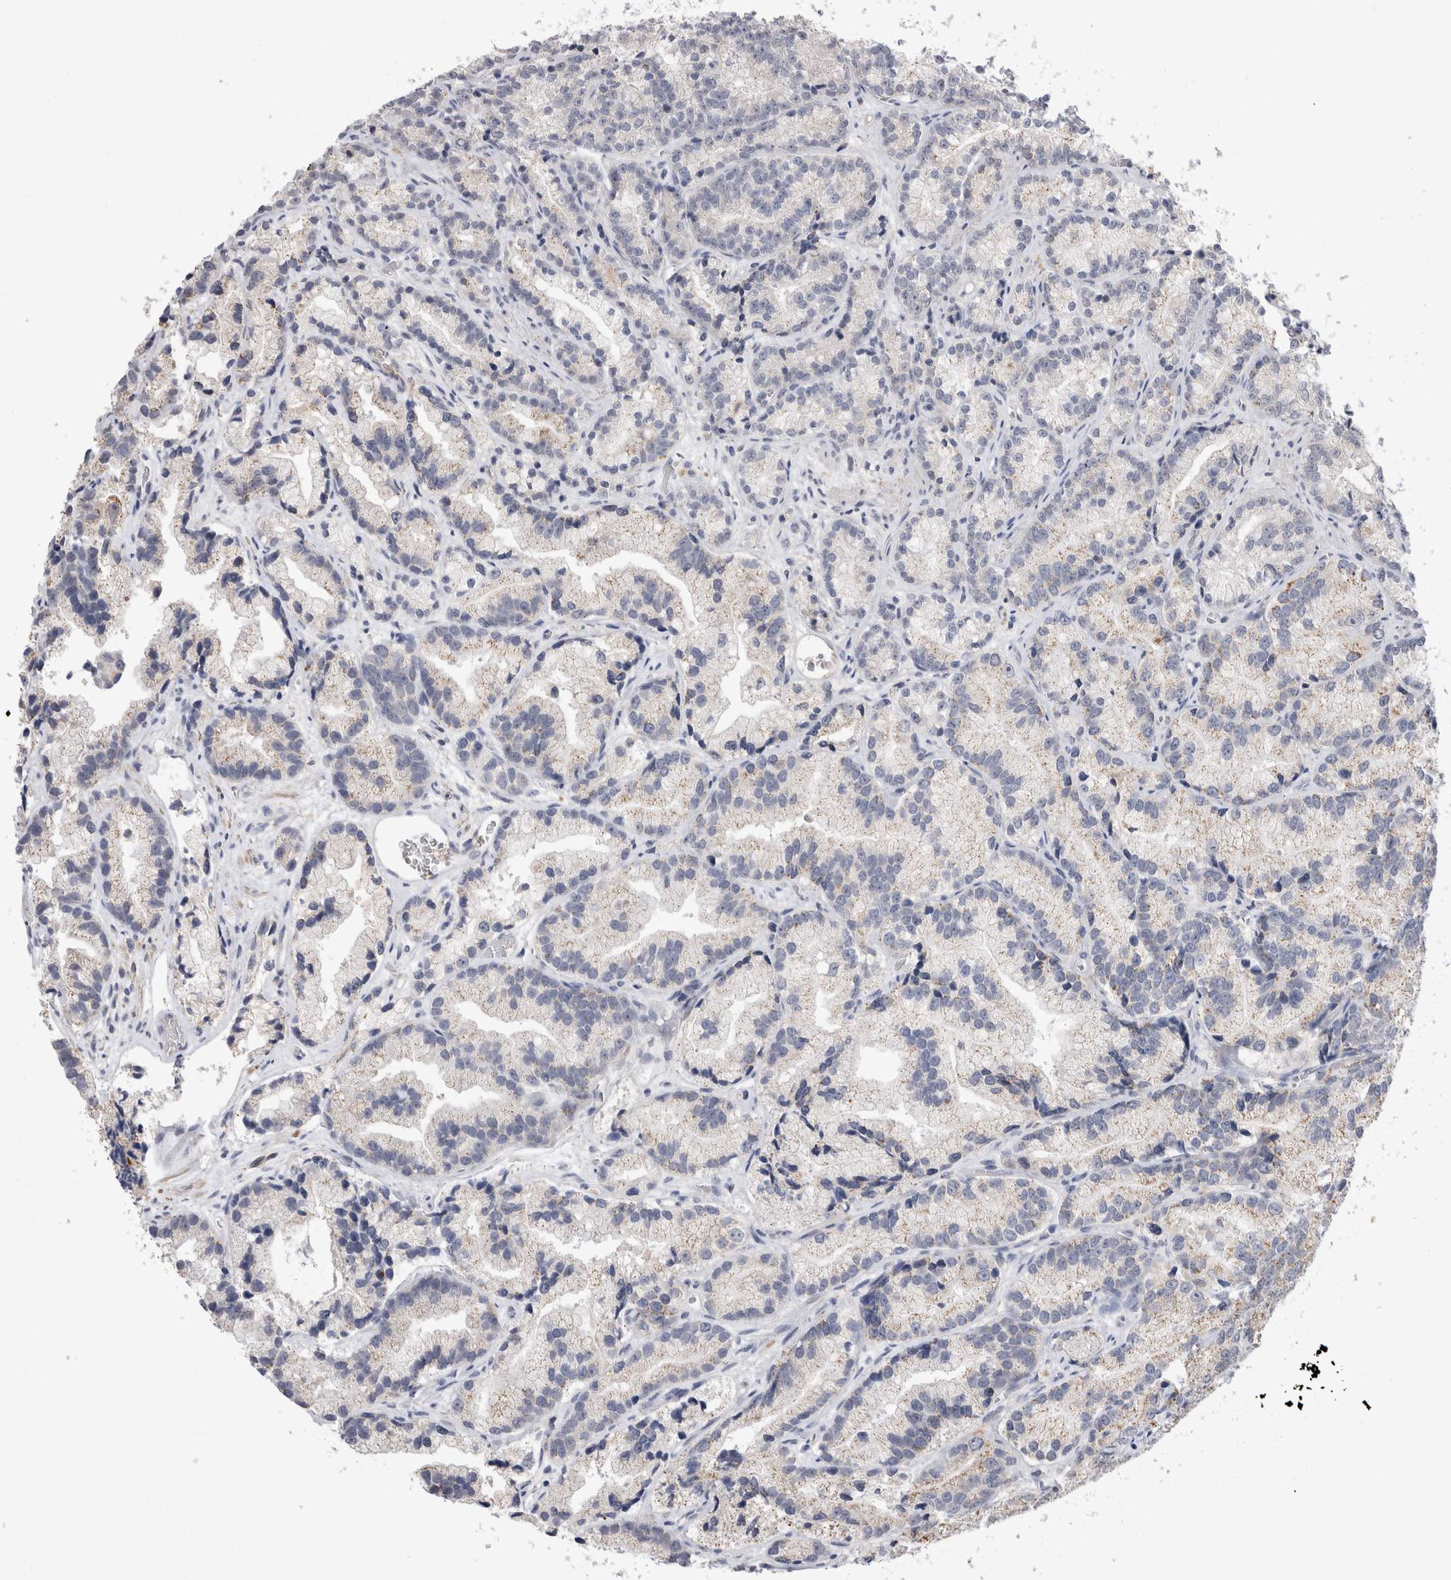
{"staining": {"intensity": "negative", "quantity": "none", "location": "none"}, "tissue": "prostate cancer", "cell_type": "Tumor cells", "image_type": "cancer", "snomed": [{"axis": "morphology", "description": "Adenocarcinoma, Low grade"}, {"axis": "topography", "description": "Prostate"}], "caption": "There is no significant staining in tumor cells of prostate cancer.", "gene": "VSIG4", "patient": {"sex": "male", "age": 89}}